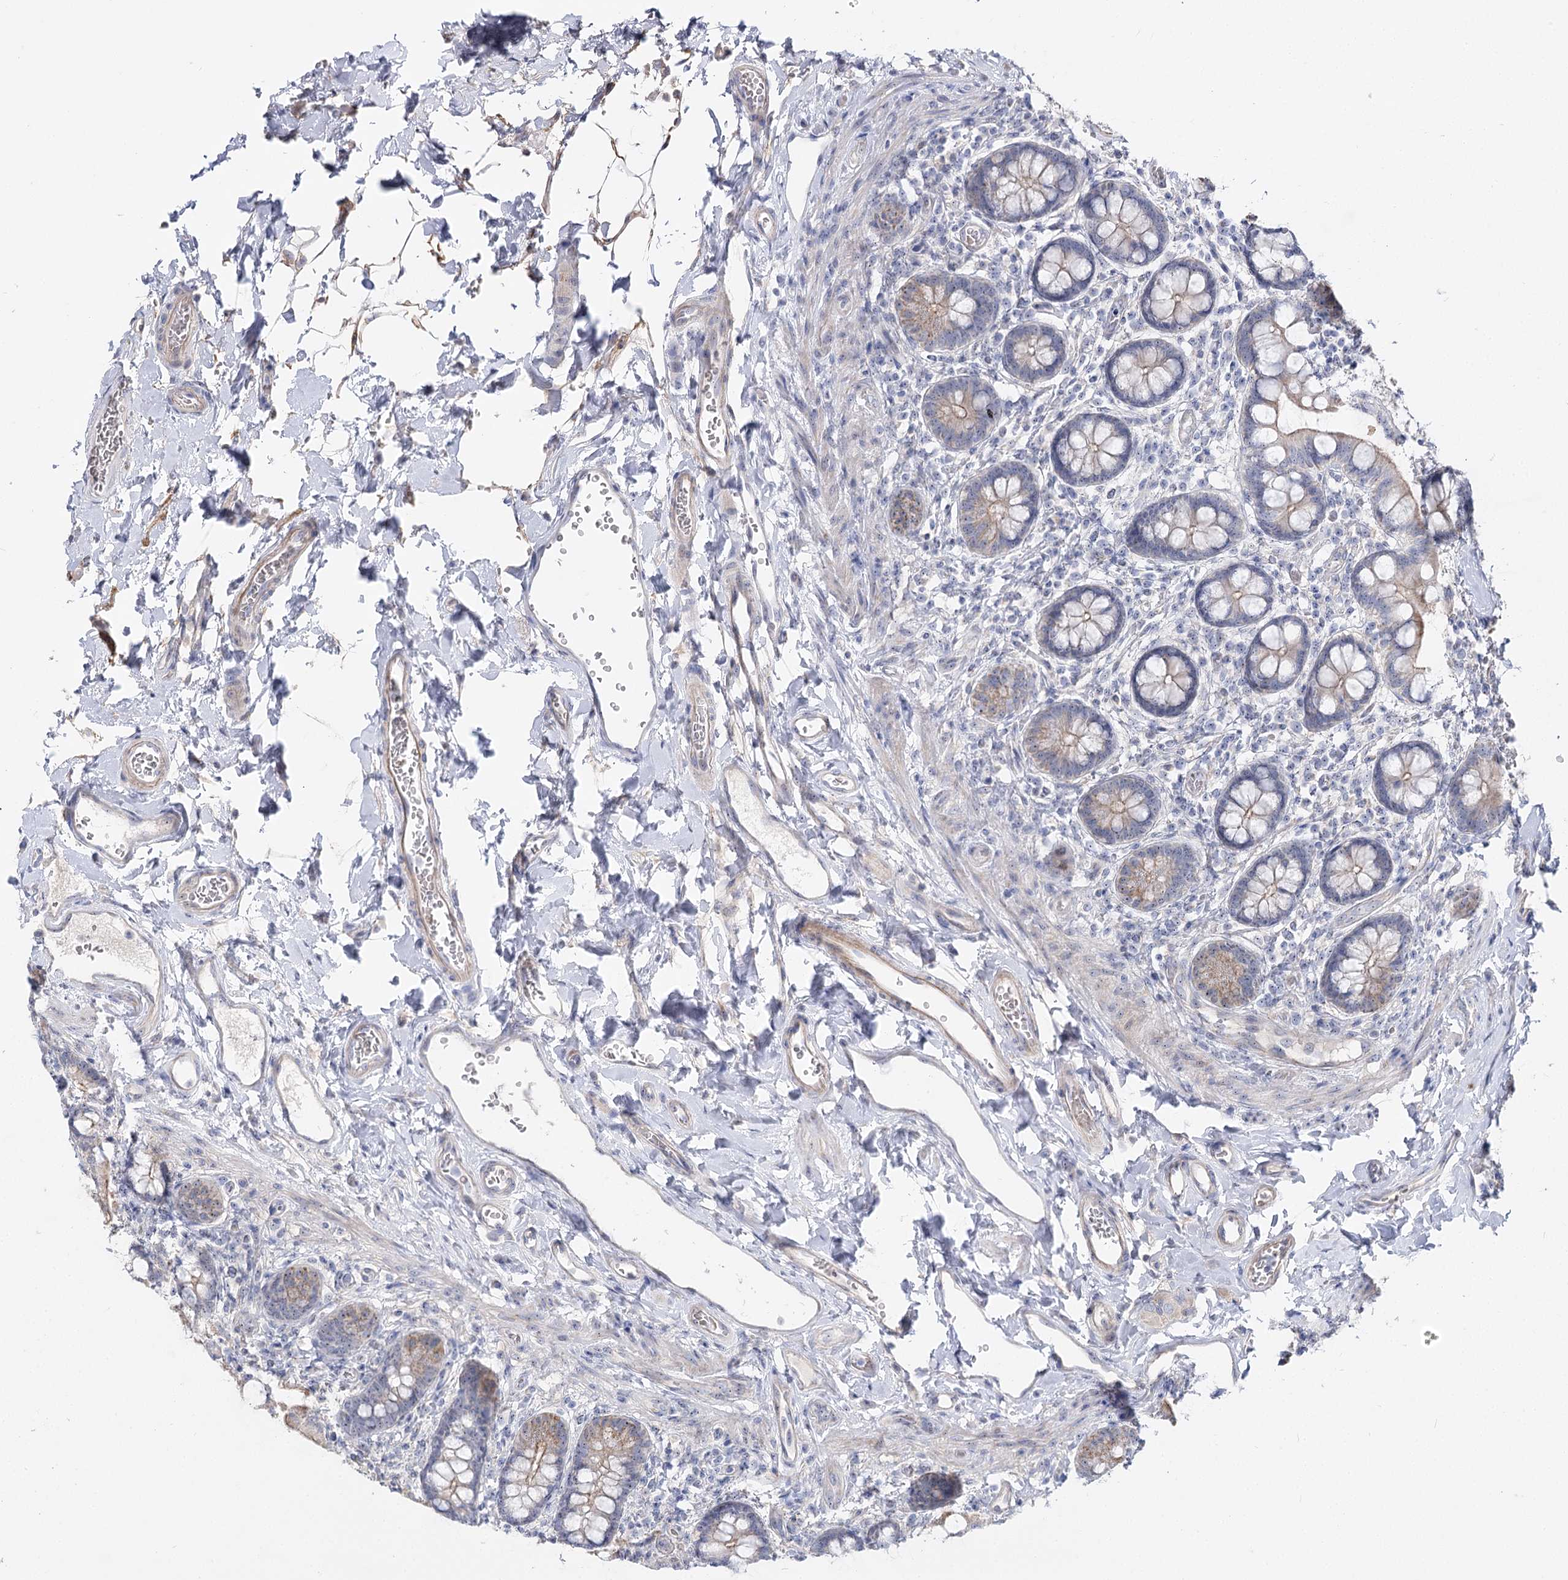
{"staining": {"intensity": "weak", "quantity": "25%-75%", "location": "cytoplasmic/membranous"}, "tissue": "small intestine", "cell_type": "Glandular cells", "image_type": "normal", "snomed": [{"axis": "morphology", "description": "Normal tissue, NOS"}, {"axis": "topography", "description": "Small intestine"}], "caption": "Protein staining reveals weak cytoplasmic/membranous staining in about 25%-75% of glandular cells in normal small intestine. (DAB (3,3'-diaminobenzidine) IHC with brightfield microscopy, high magnification).", "gene": "SUOX", "patient": {"sex": "male", "age": 52}}